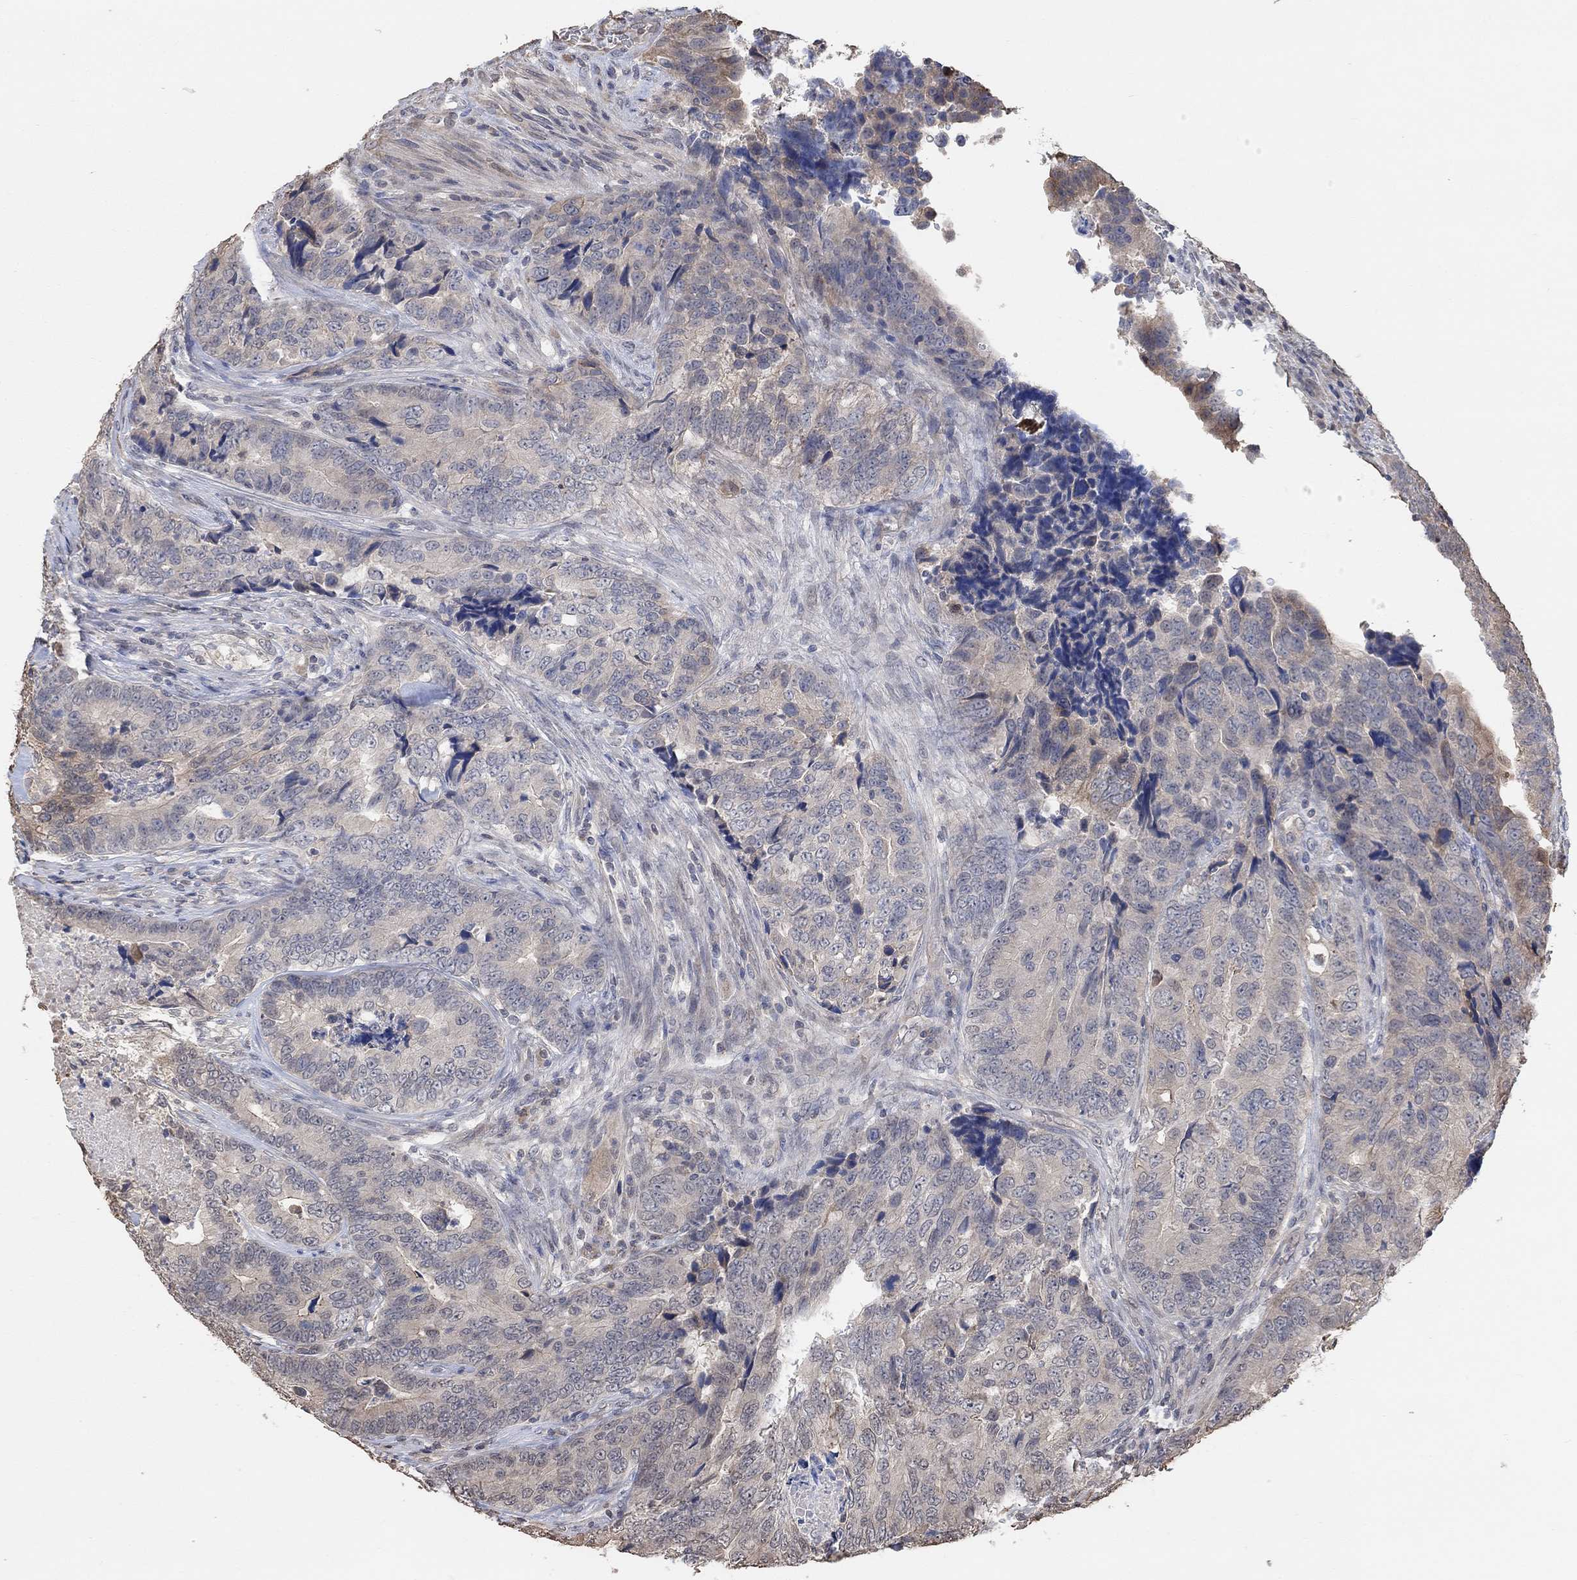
{"staining": {"intensity": "negative", "quantity": "none", "location": "none"}, "tissue": "colorectal cancer", "cell_type": "Tumor cells", "image_type": "cancer", "snomed": [{"axis": "morphology", "description": "Adenocarcinoma, NOS"}, {"axis": "topography", "description": "Colon"}], "caption": "IHC image of neoplastic tissue: colorectal cancer (adenocarcinoma) stained with DAB (3,3'-diaminobenzidine) reveals no significant protein expression in tumor cells. (Brightfield microscopy of DAB (3,3'-diaminobenzidine) immunohistochemistry at high magnification).", "gene": "UNC5B", "patient": {"sex": "female", "age": 72}}